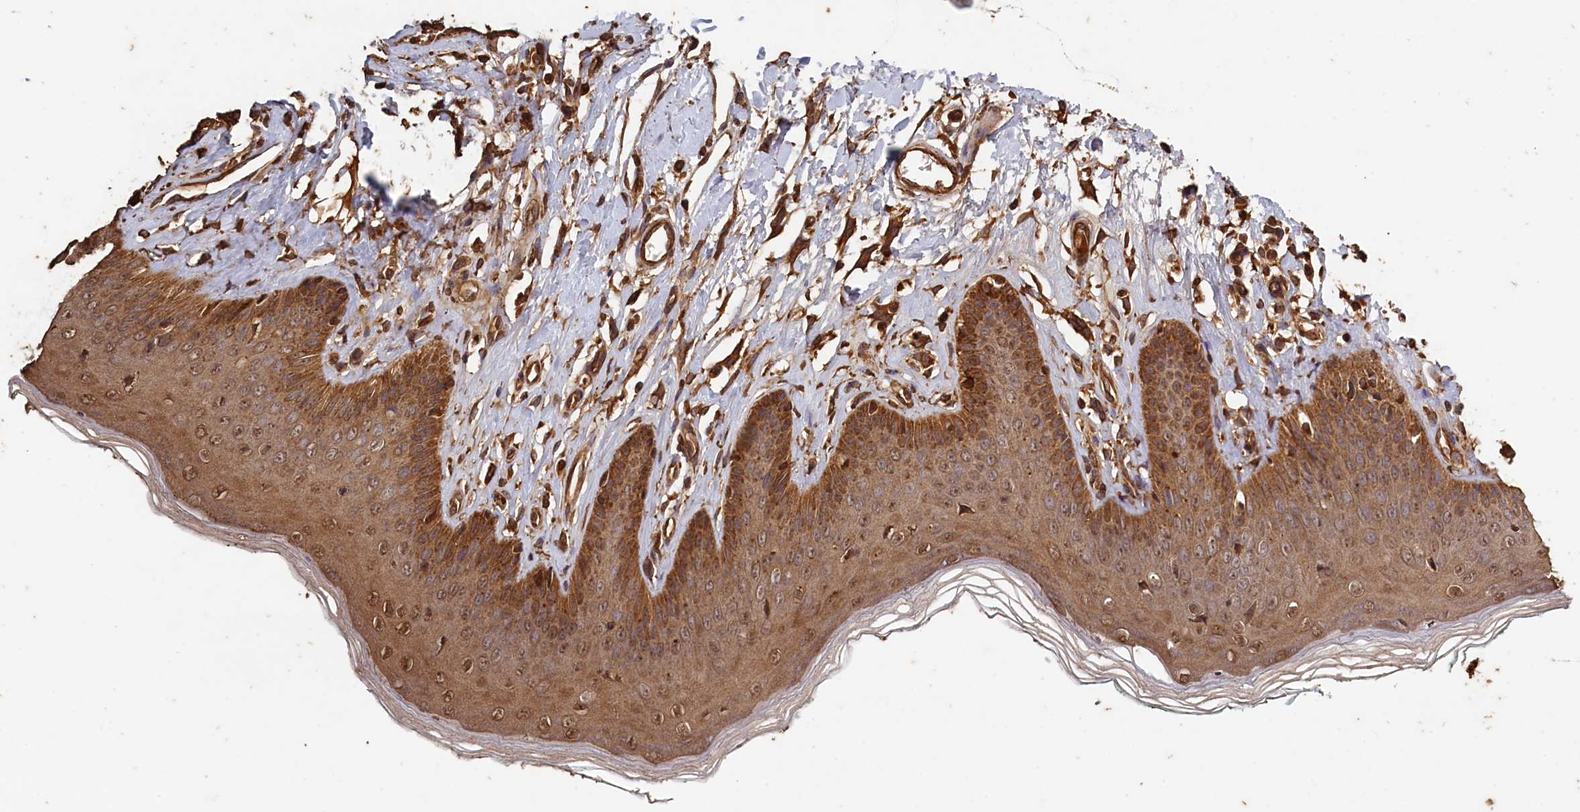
{"staining": {"intensity": "moderate", "quantity": ">75%", "location": "cytoplasmic/membranous,nuclear"}, "tissue": "skin", "cell_type": "Epidermal cells", "image_type": "normal", "snomed": [{"axis": "morphology", "description": "Normal tissue, NOS"}, {"axis": "morphology", "description": "Squamous cell carcinoma, NOS"}, {"axis": "topography", "description": "Vulva"}], "caption": "High-power microscopy captured an immunohistochemistry (IHC) micrograph of unremarkable skin, revealing moderate cytoplasmic/membranous,nuclear staining in about >75% of epidermal cells. (DAB IHC with brightfield microscopy, high magnification).", "gene": "SNX33", "patient": {"sex": "female", "age": 85}}